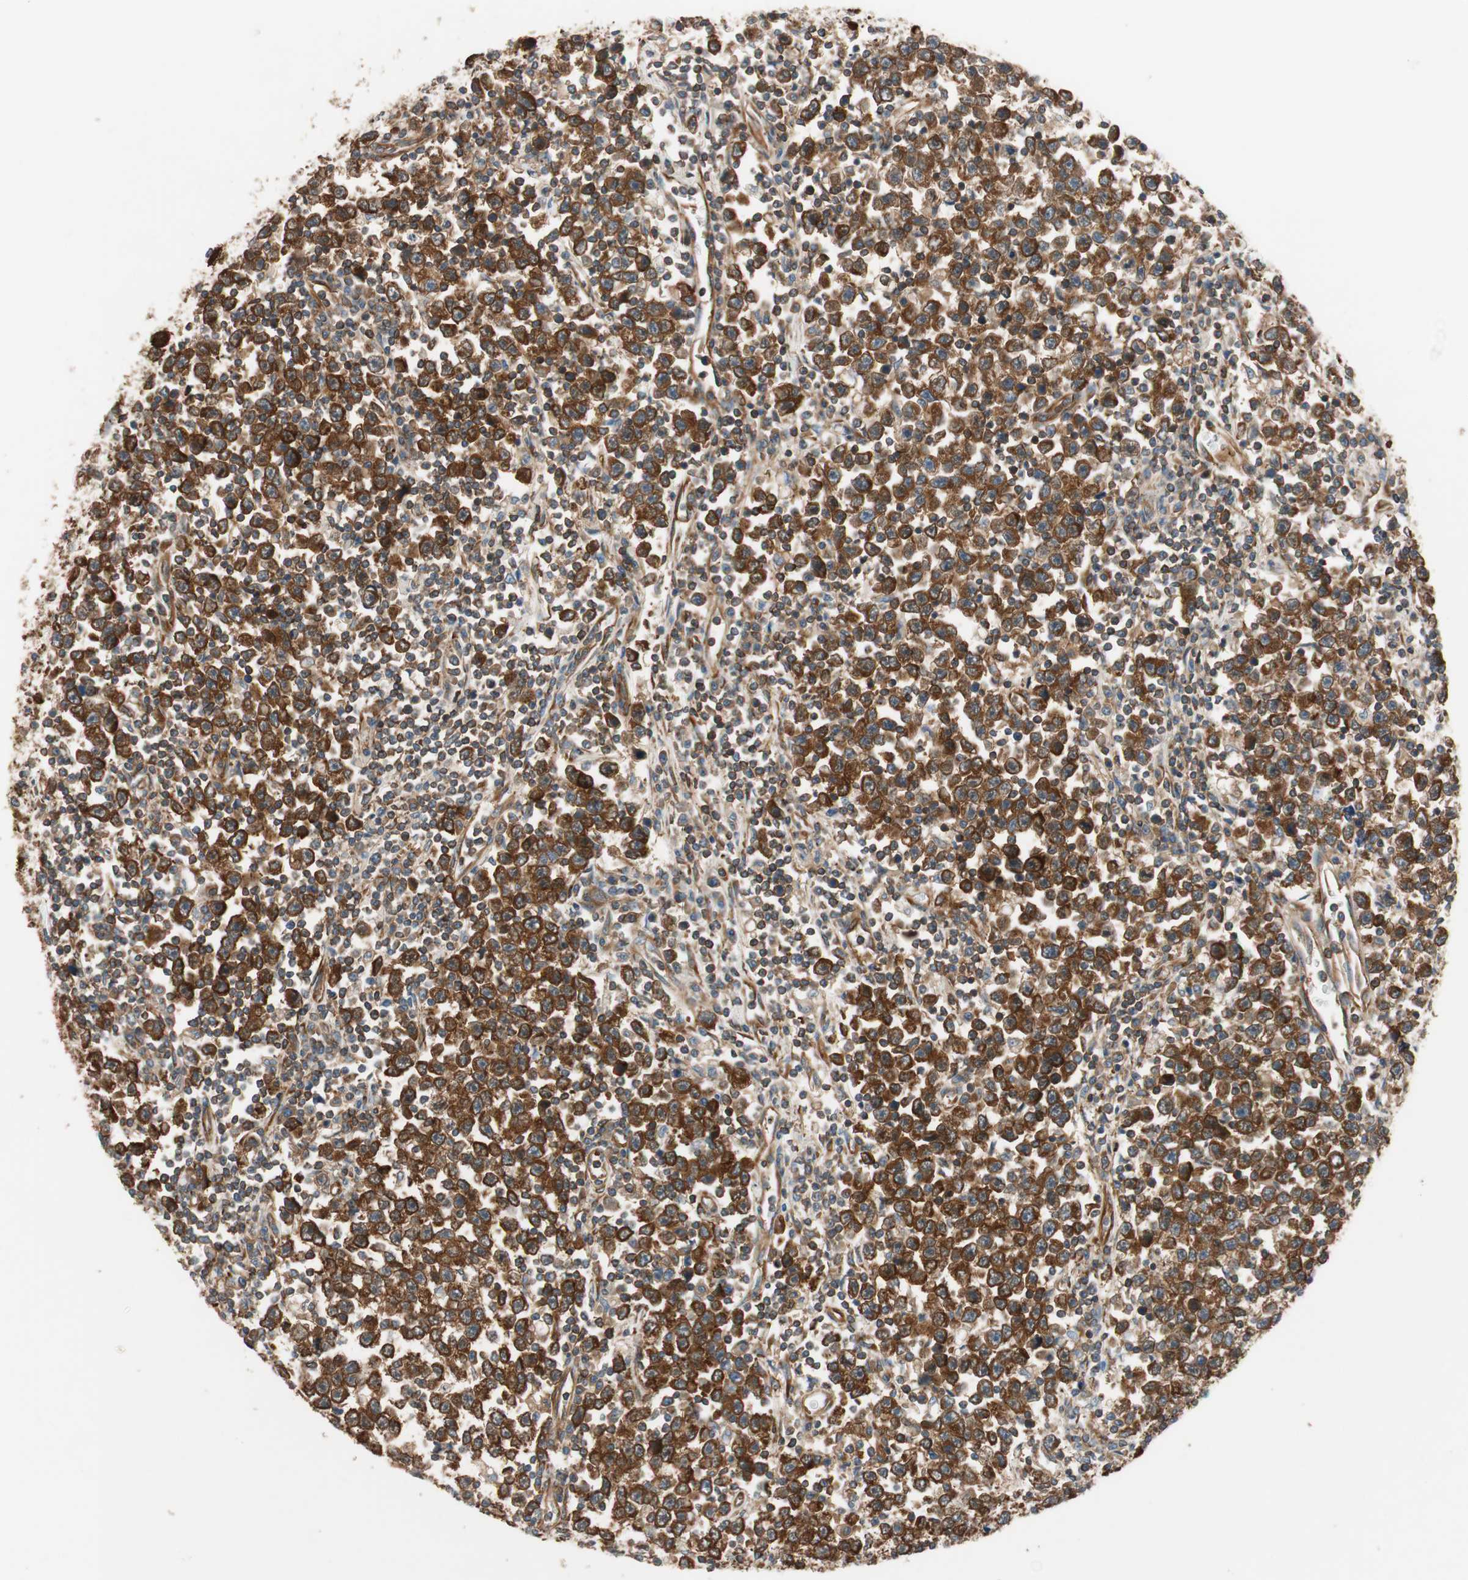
{"staining": {"intensity": "strong", "quantity": ">75%", "location": "cytoplasmic/membranous"}, "tissue": "testis cancer", "cell_type": "Tumor cells", "image_type": "cancer", "snomed": [{"axis": "morphology", "description": "Seminoma, NOS"}, {"axis": "topography", "description": "Testis"}], "caption": "This histopathology image shows IHC staining of seminoma (testis), with high strong cytoplasmic/membranous expression in about >75% of tumor cells.", "gene": "WASL", "patient": {"sex": "male", "age": 43}}